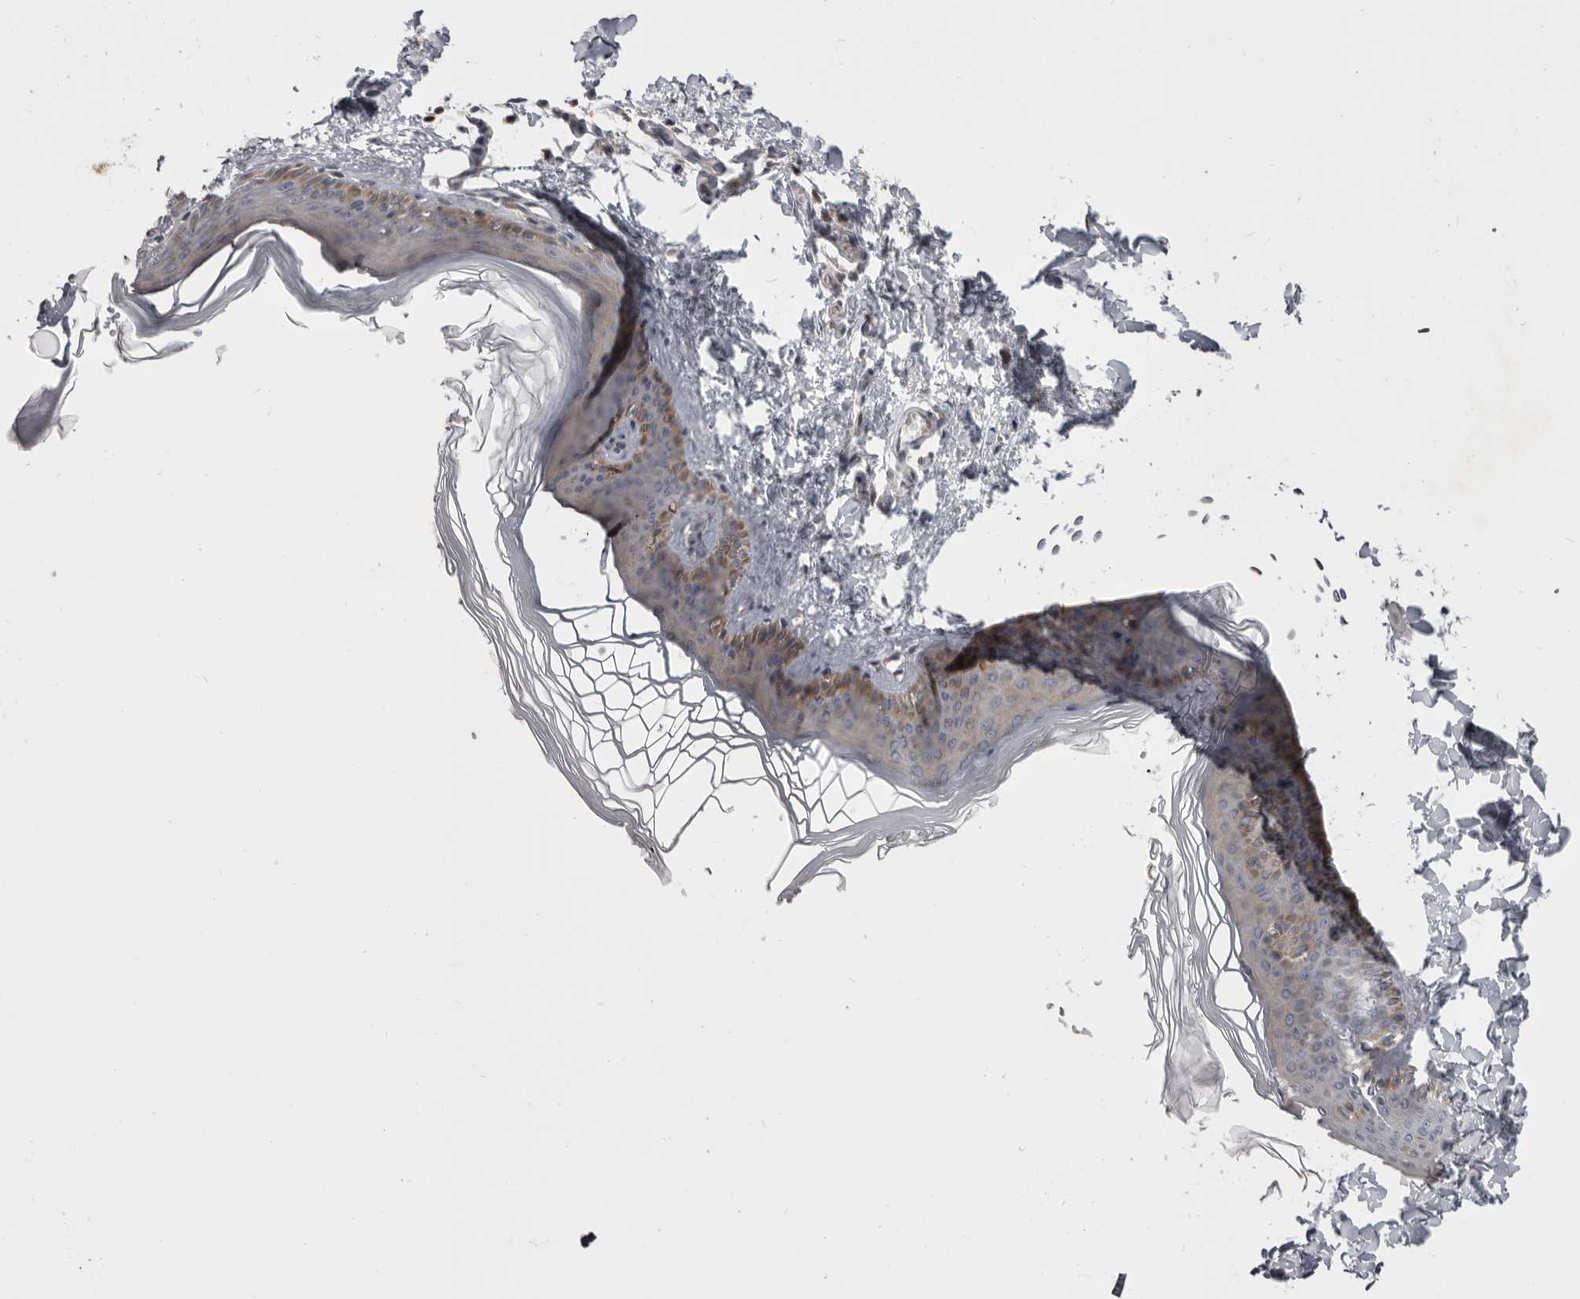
{"staining": {"intensity": "weak", "quantity": "25%-75%", "location": "cytoplasmic/membranous,nuclear"}, "tissue": "skin", "cell_type": "Fibroblasts", "image_type": "normal", "snomed": [{"axis": "morphology", "description": "Normal tissue, NOS"}, {"axis": "topography", "description": "Skin"}], "caption": "Protein expression by immunohistochemistry shows weak cytoplasmic/membranous,nuclear staining in approximately 25%-75% of fibroblasts in normal skin.", "gene": "AZIN1", "patient": {"sex": "female", "age": 27}}